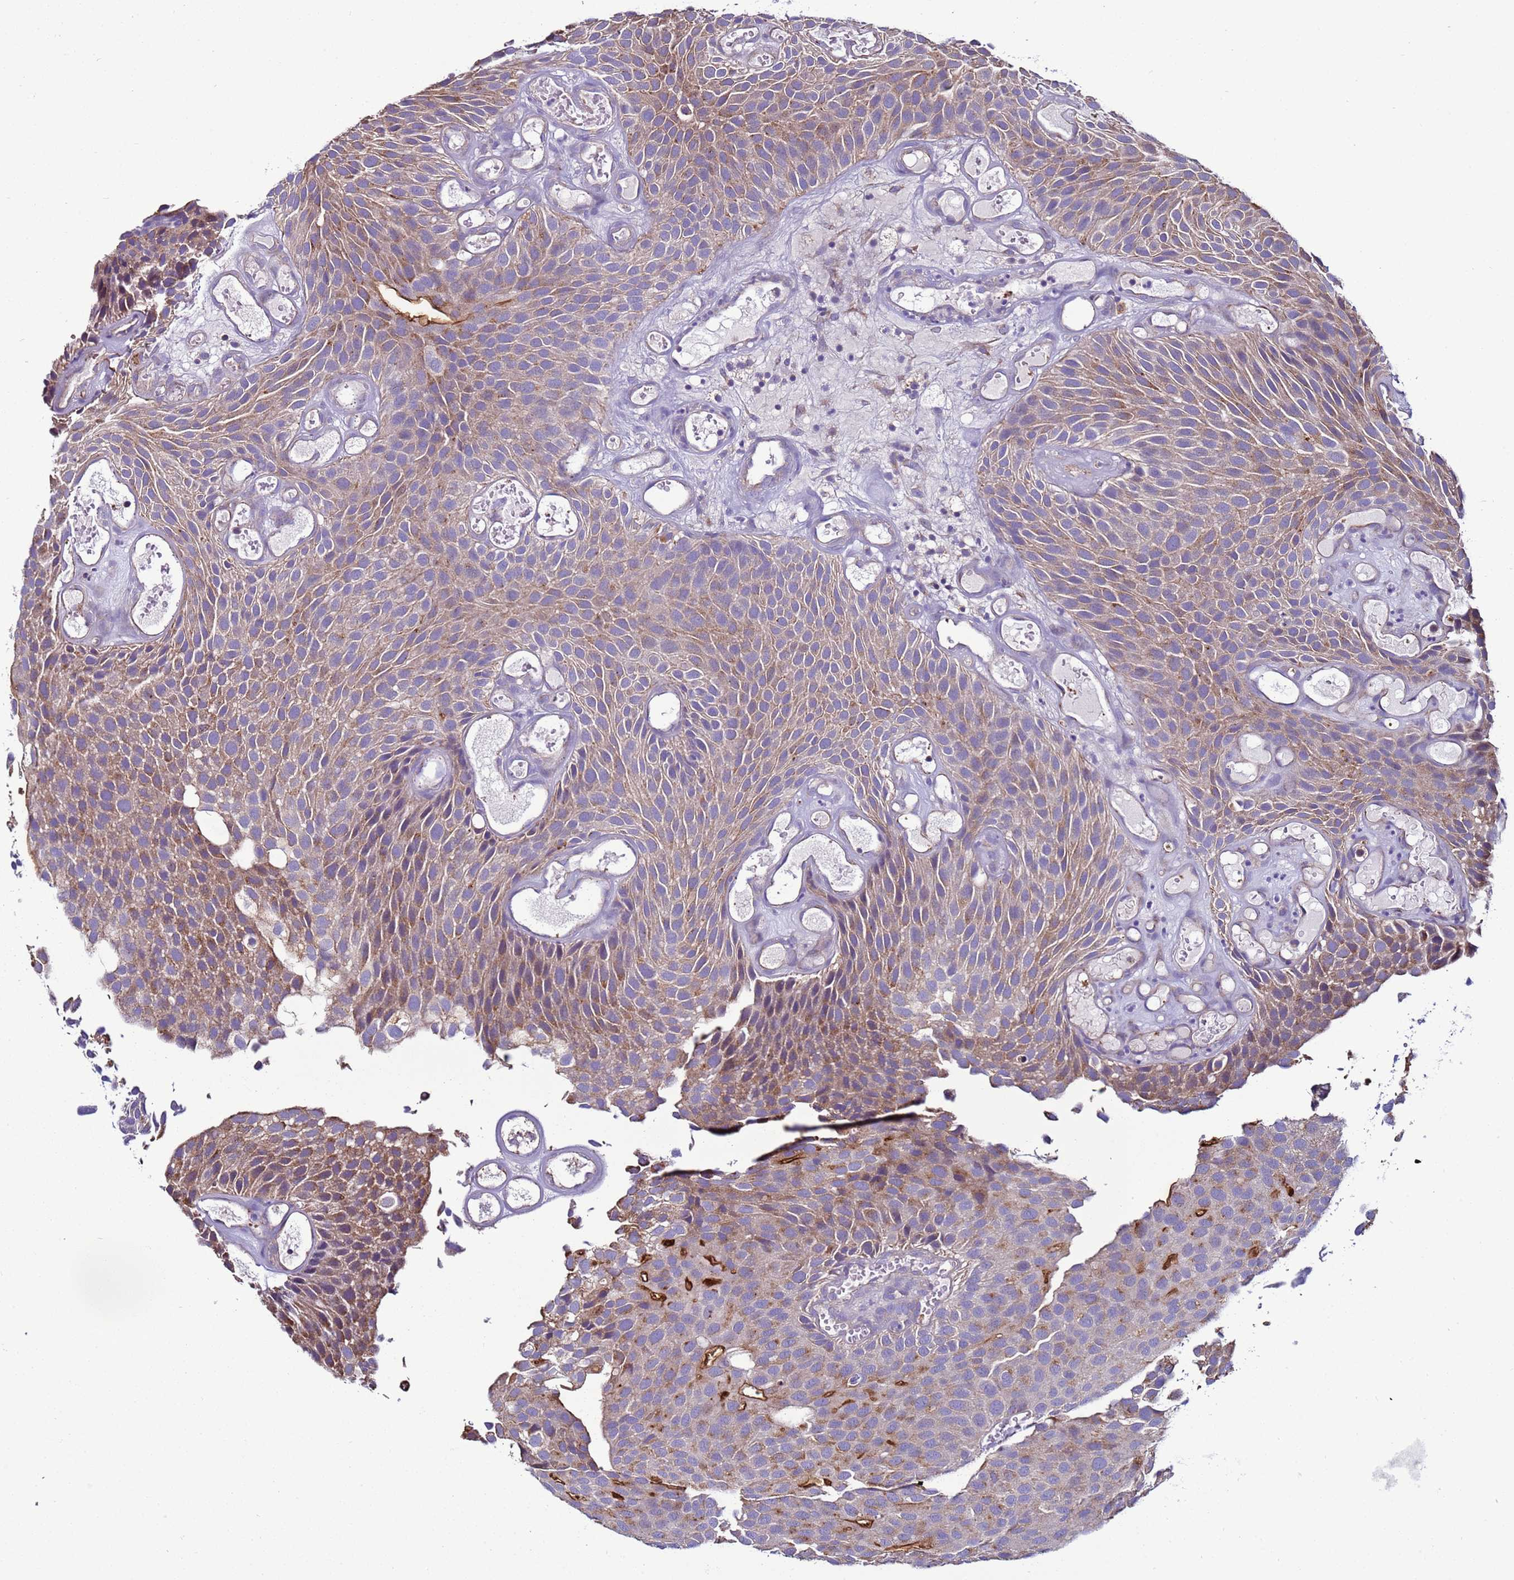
{"staining": {"intensity": "moderate", "quantity": "25%-75%", "location": "cytoplasmic/membranous"}, "tissue": "urothelial cancer", "cell_type": "Tumor cells", "image_type": "cancer", "snomed": [{"axis": "morphology", "description": "Urothelial carcinoma, Low grade"}, {"axis": "topography", "description": "Urinary bladder"}], "caption": "Brown immunohistochemical staining in low-grade urothelial carcinoma exhibits moderate cytoplasmic/membranous staining in approximately 25%-75% of tumor cells.", "gene": "NAT2", "patient": {"sex": "male", "age": 89}}